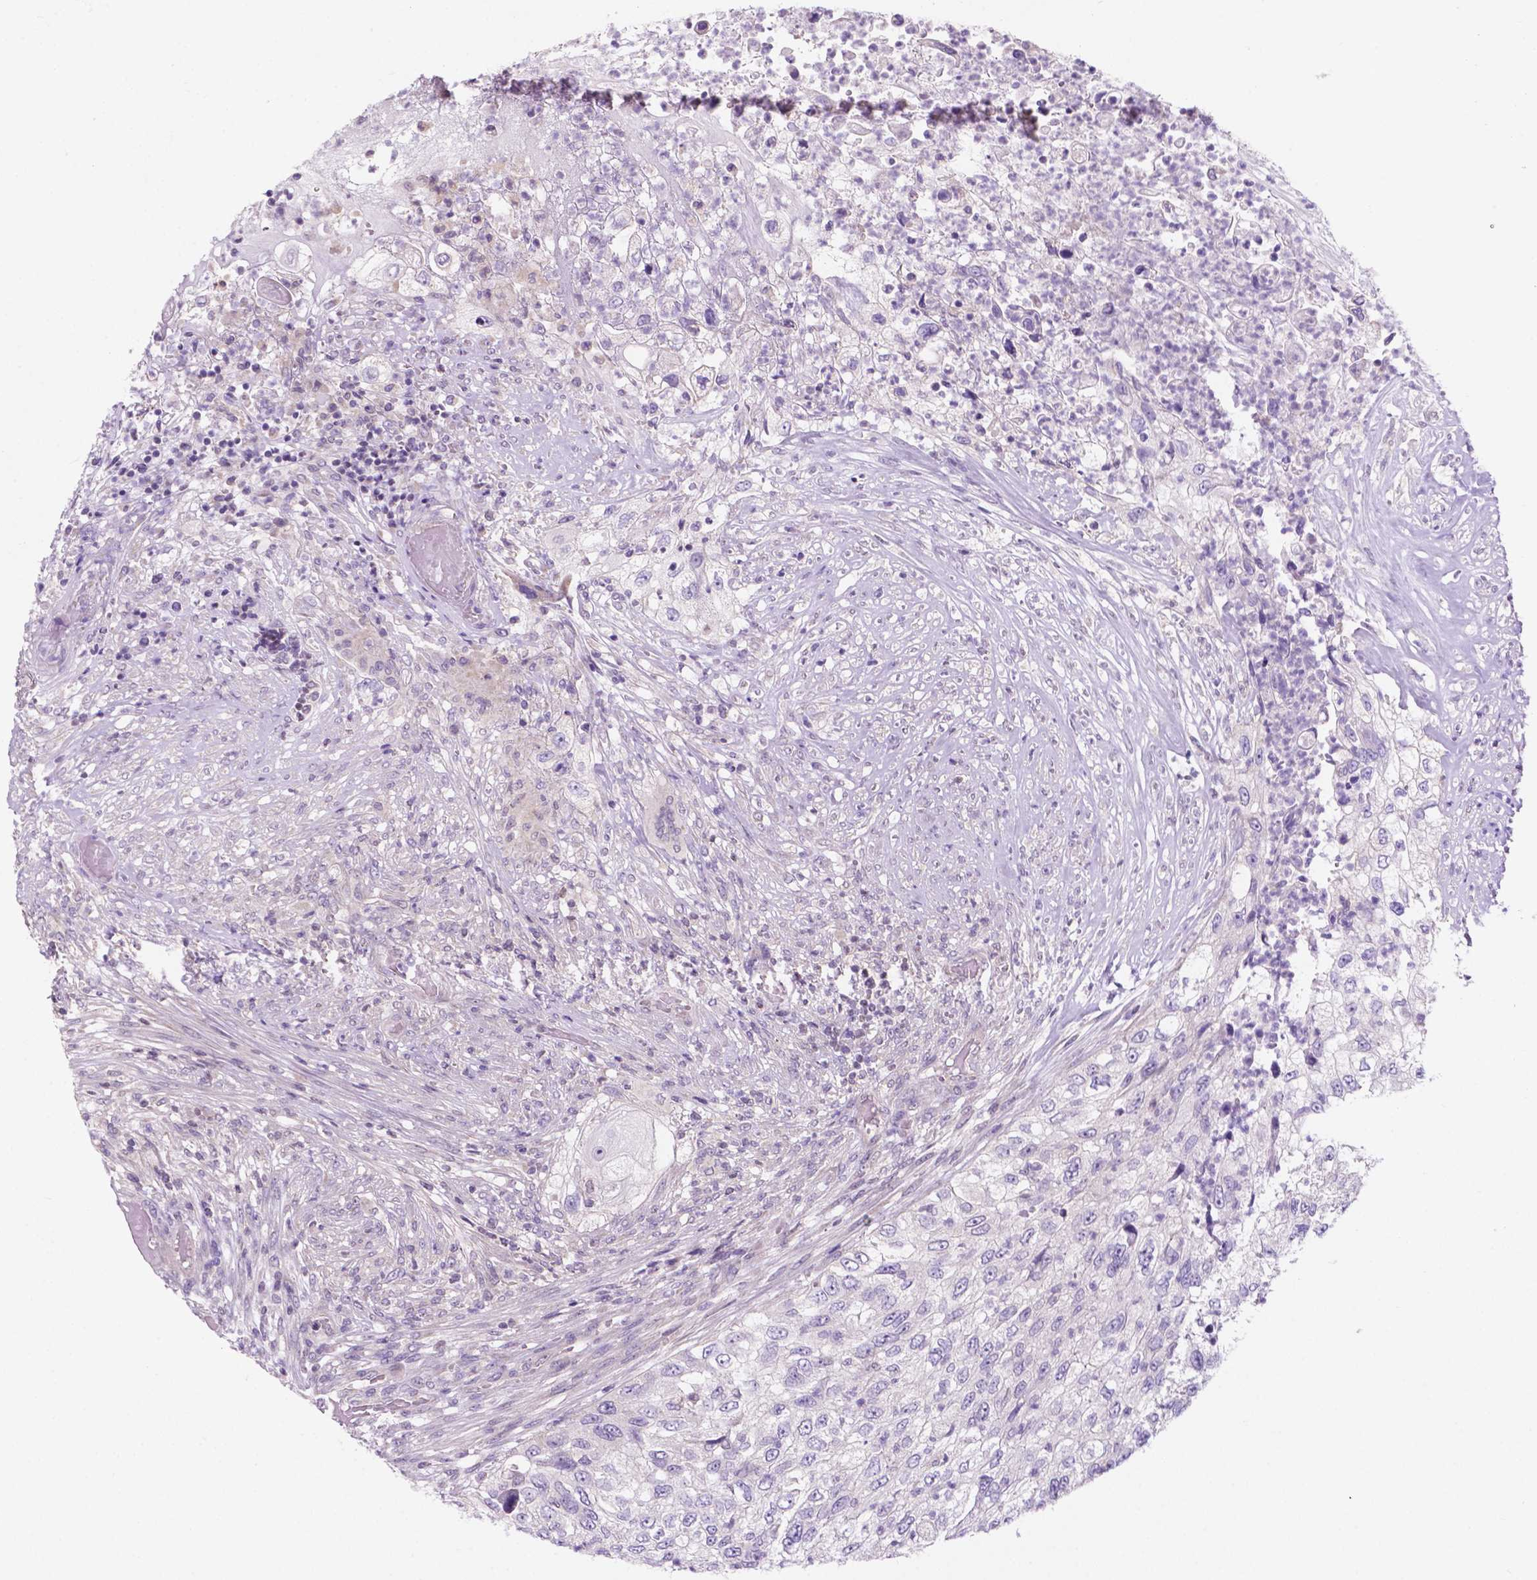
{"staining": {"intensity": "negative", "quantity": "none", "location": "none"}, "tissue": "urothelial cancer", "cell_type": "Tumor cells", "image_type": "cancer", "snomed": [{"axis": "morphology", "description": "Urothelial carcinoma, High grade"}, {"axis": "topography", "description": "Urinary bladder"}], "caption": "The photomicrograph shows no staining of tumor cells in urothelial carcinoma (high-grade). The staining was performed using DAB to visualize the protein expression in brown, while the nuclei were stained in blue with hematoxylin (Magnification: 20x).", "gene": "FAM50B", "patient": {"sex": "female", "age": 60}}